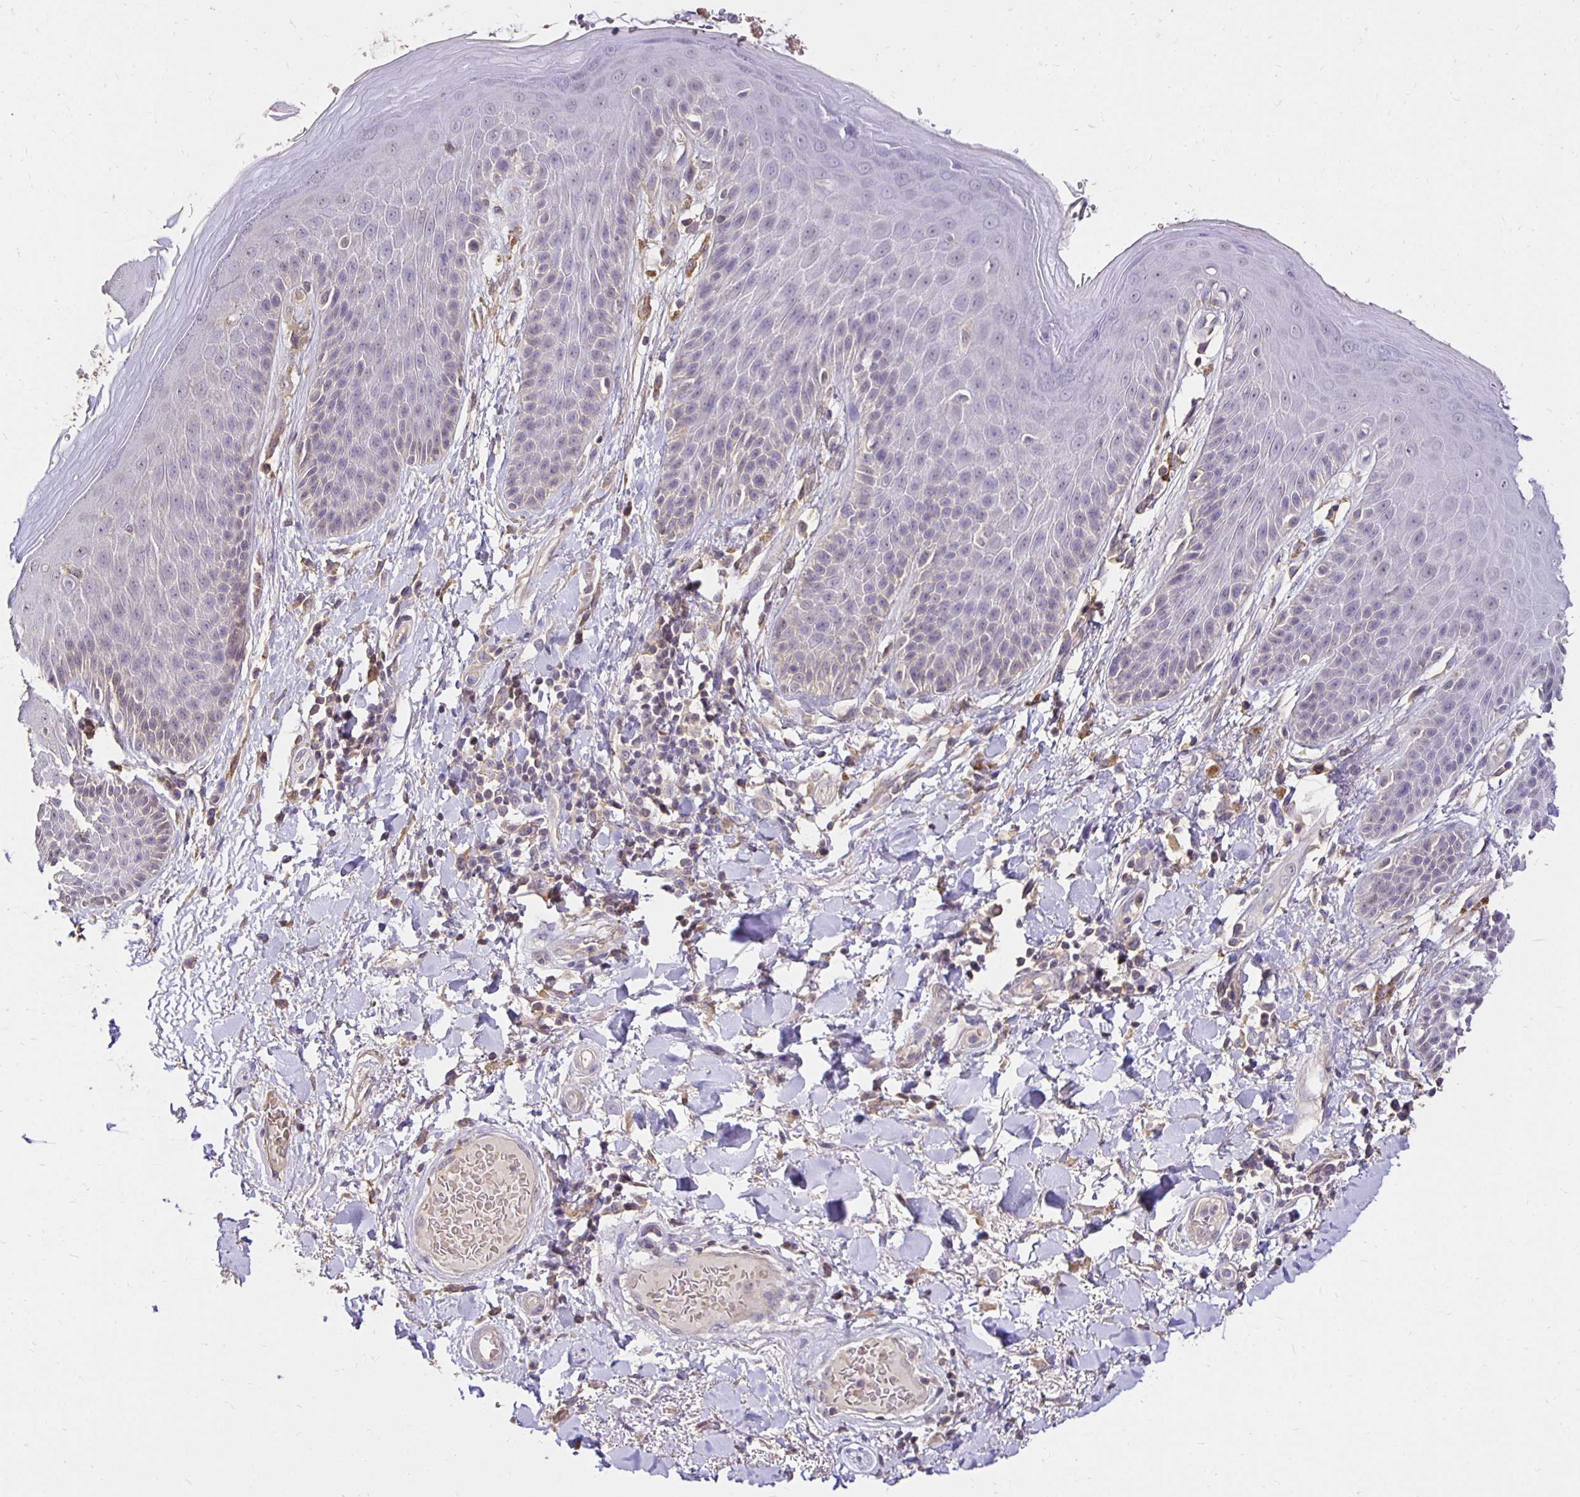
{"staining": {"intensity": "weak", "quantity": "<25%", "location": "cytoplasmic/membranous"}, "tissue": "skin", "cell_type": "Epidermal cells", "image_type": "normal", "snomed": [{"axis": "morphology", "description": "Normal tissue, NOS"}, {"axis": "topography", "description": "Anal"}, {"axis": "topography", "description": "Peripheral nerve tissue"}], "caption": "The histopathology image displays no significant expression in epidermal cells of skin.", "gene": "PNPLA3", "patient": {"sex": "male", "age": 51}}